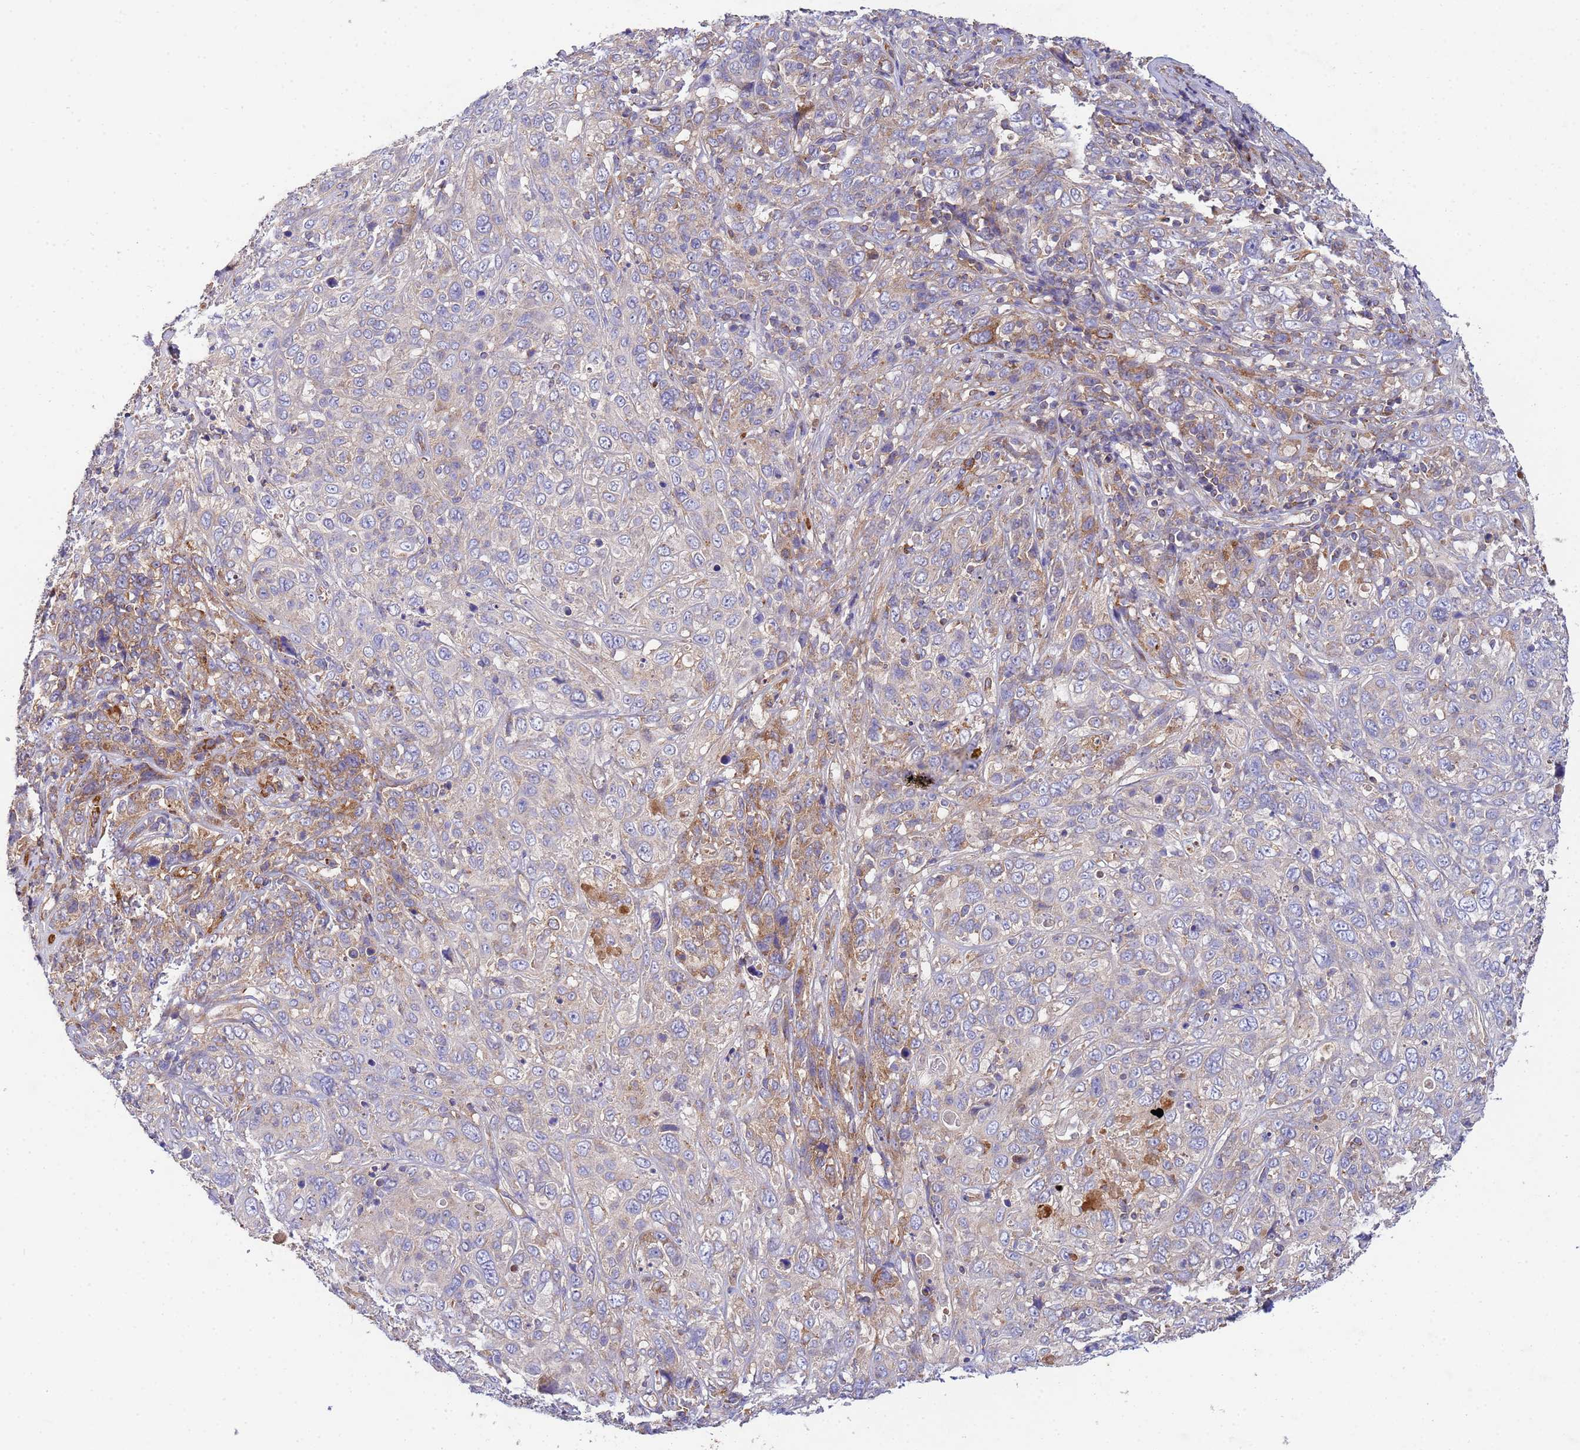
{"staining": {"intensity": "weak", "quantity": "25%-75%", "location": "cytoplasmic/membranous"}, "tissue": "cervical cancer", "cell_type": "Tumor cells", "image_type": "cancer", "snomed": [{"axis": "morphology", "description": "Squamous cell carcinoma, NOS"}, {"axis": "topography", "description": "Cervix"}], "caption": "Immunohistochemistry (IHC) (DAB) staining of cervical cancer demonstrates weak cytoplasmic/membranous protein expression in approximately 25%-75% of tumor cells.", "gene": "CDC34", "patient": {"sex": "female", "age": 46}}